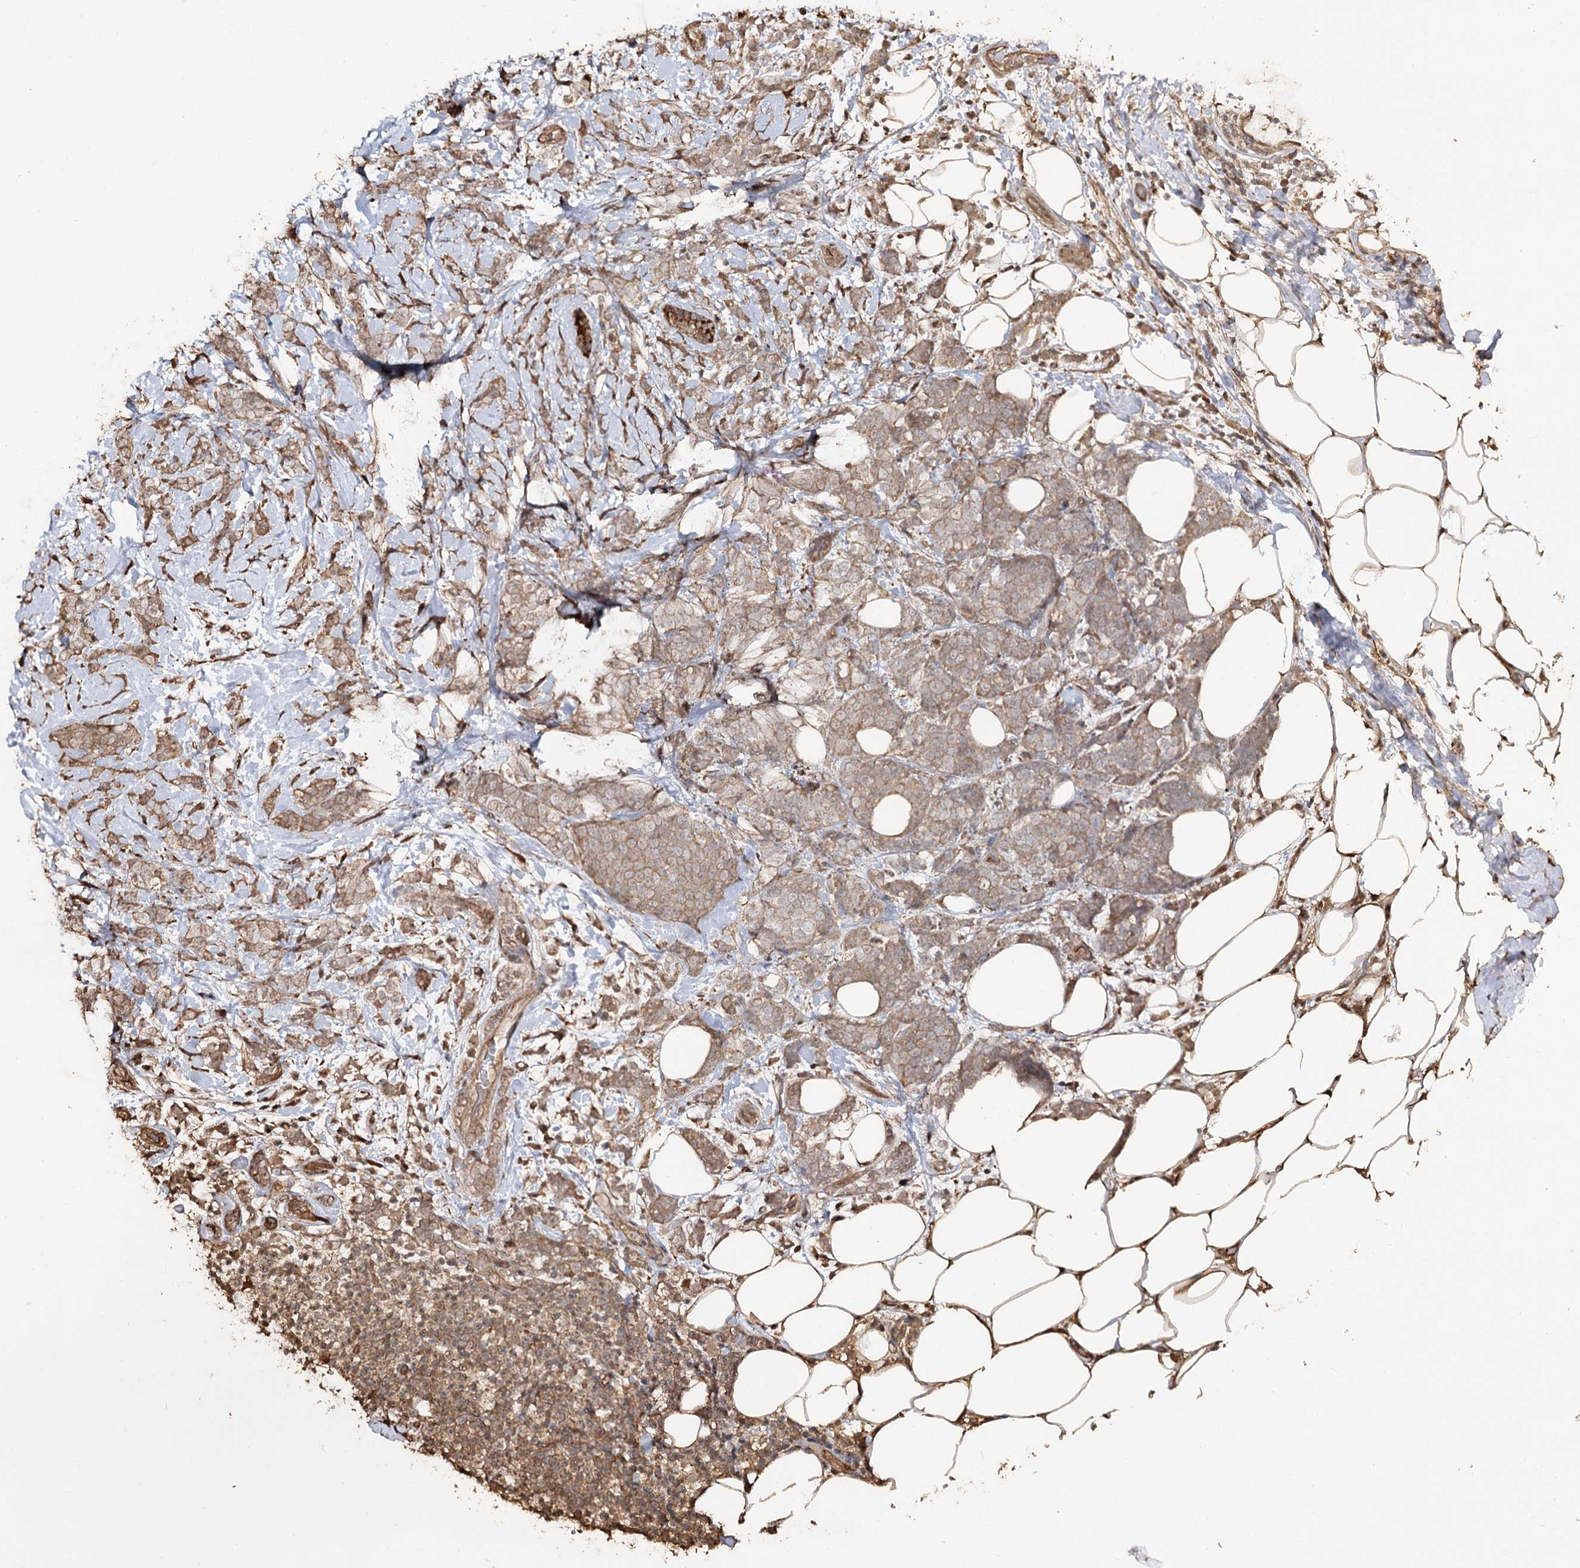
{"staining": {"intensity": "weak", "quantity": "25%-75%", "location": "cytoplasmic/membranous"}, "tissue": "breast cancer", "cell_type": "Tumor cells", "image_type": "cancer", "snomed": [{"axis": "morphology", "description": "Lobular carcinoma"}, {"axis": "topography", "description": "Breast"}], "caption": "Protein staining by immunohistochemistry (IHC) displays weak cytoplasmic/membranous expression in about 25%-75% of tumor cells in breast cancer (lobular carcinoma).", "gene": "PLCH1", "patient": {"sex": "female", "age": 58}}